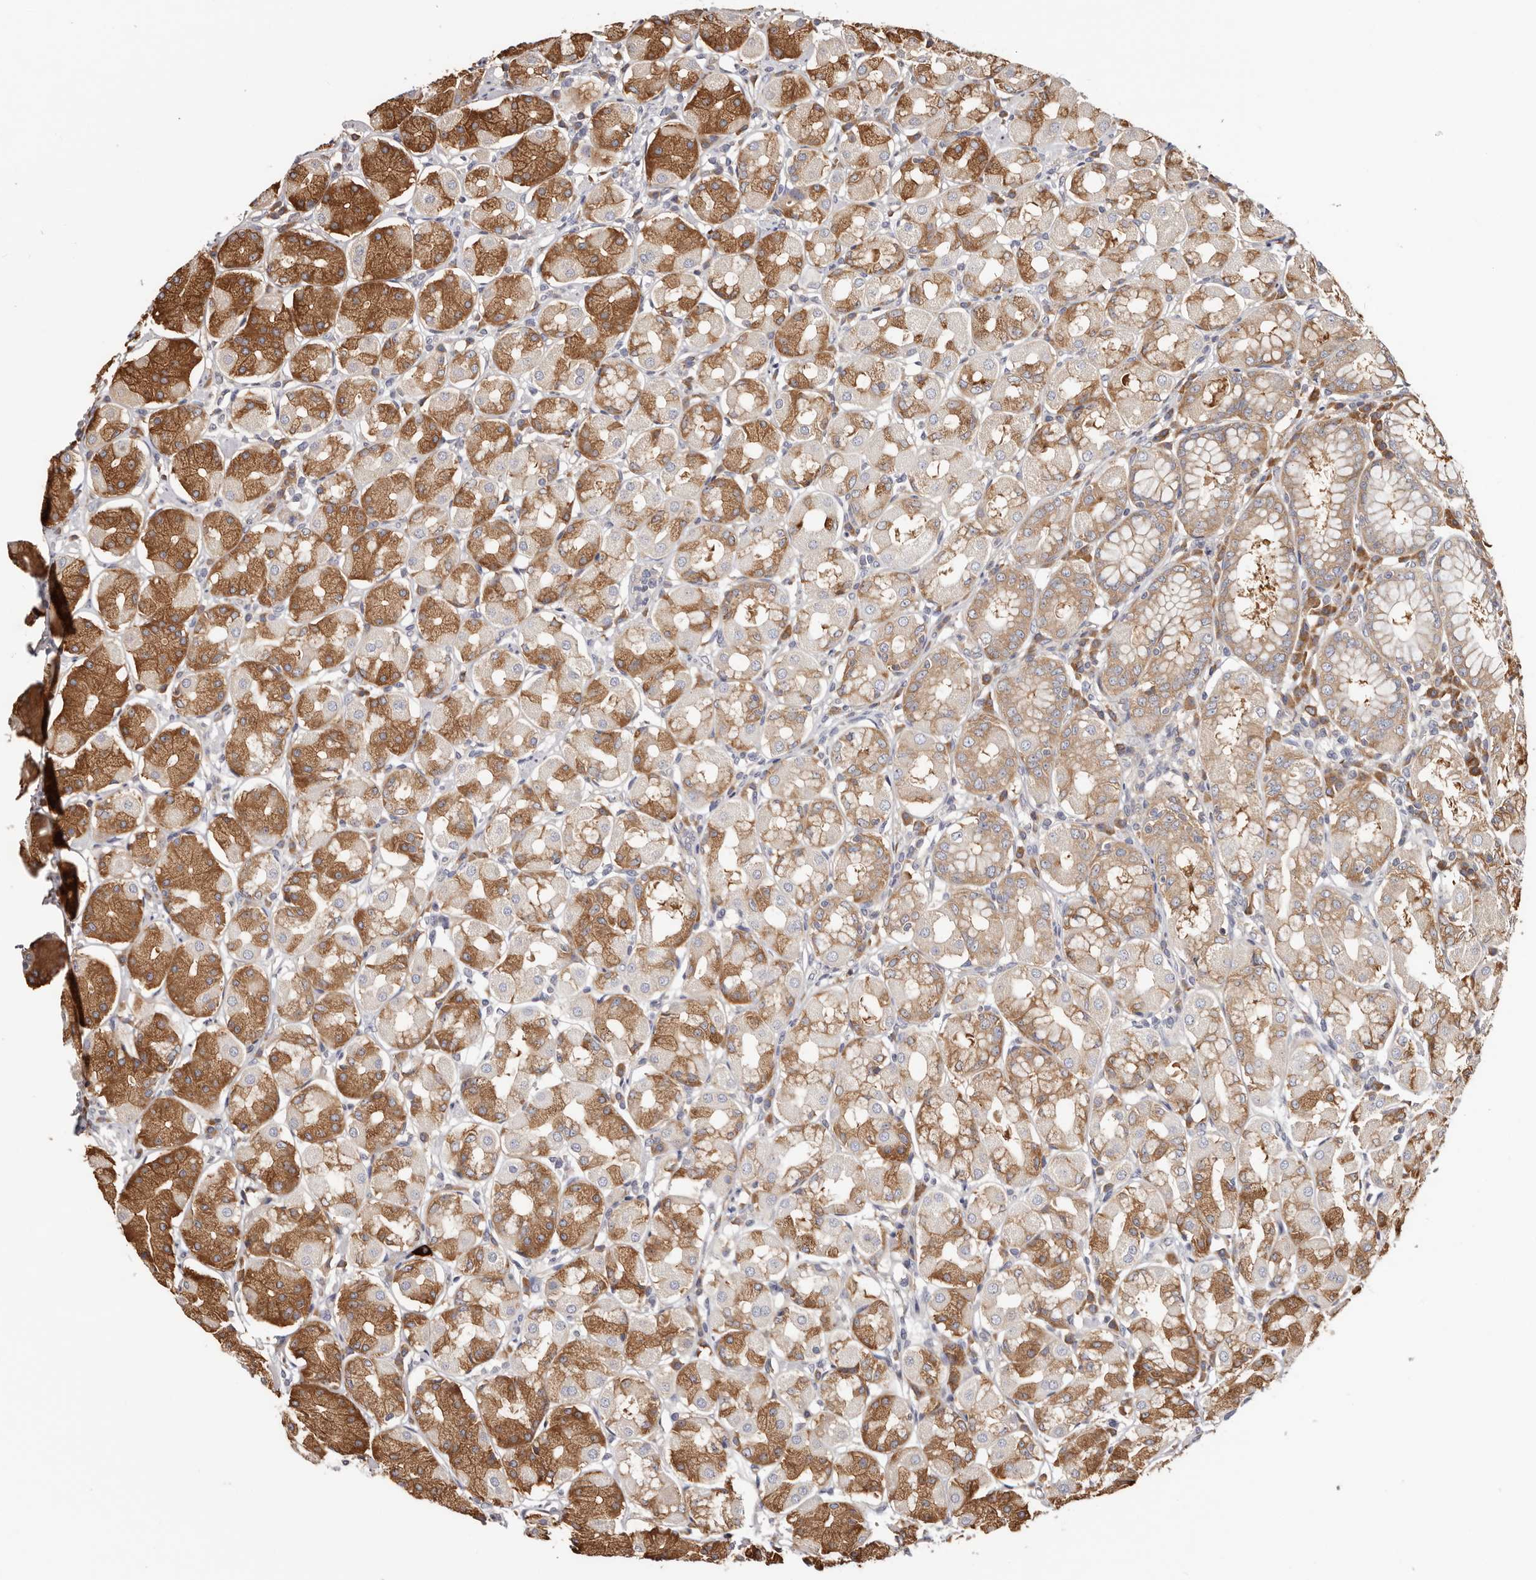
{"staining": {"intensity": "strong", "quantity": ">75%", "location": "cytoplasmic/membranous"}, "tissue": "stomach", "cell_type": "Glandular cells", "image_type": "normal", "snomed": [{"axis": "morphology", "description": "Normal tissue, NOS"}, {"axis": "topography", "description": "Stomach"}, {"axis": "topography", "description": "Stomach, lower"}], "caption": "High-power microscopy captured an immunohistochemistry image of unremarkable stomach, revealing strong cytoplasmic/membranous staining in approximately >75% of glandular cells.", "gene": "EPRS1", "patient": {"sex": "female", "age": 56}}